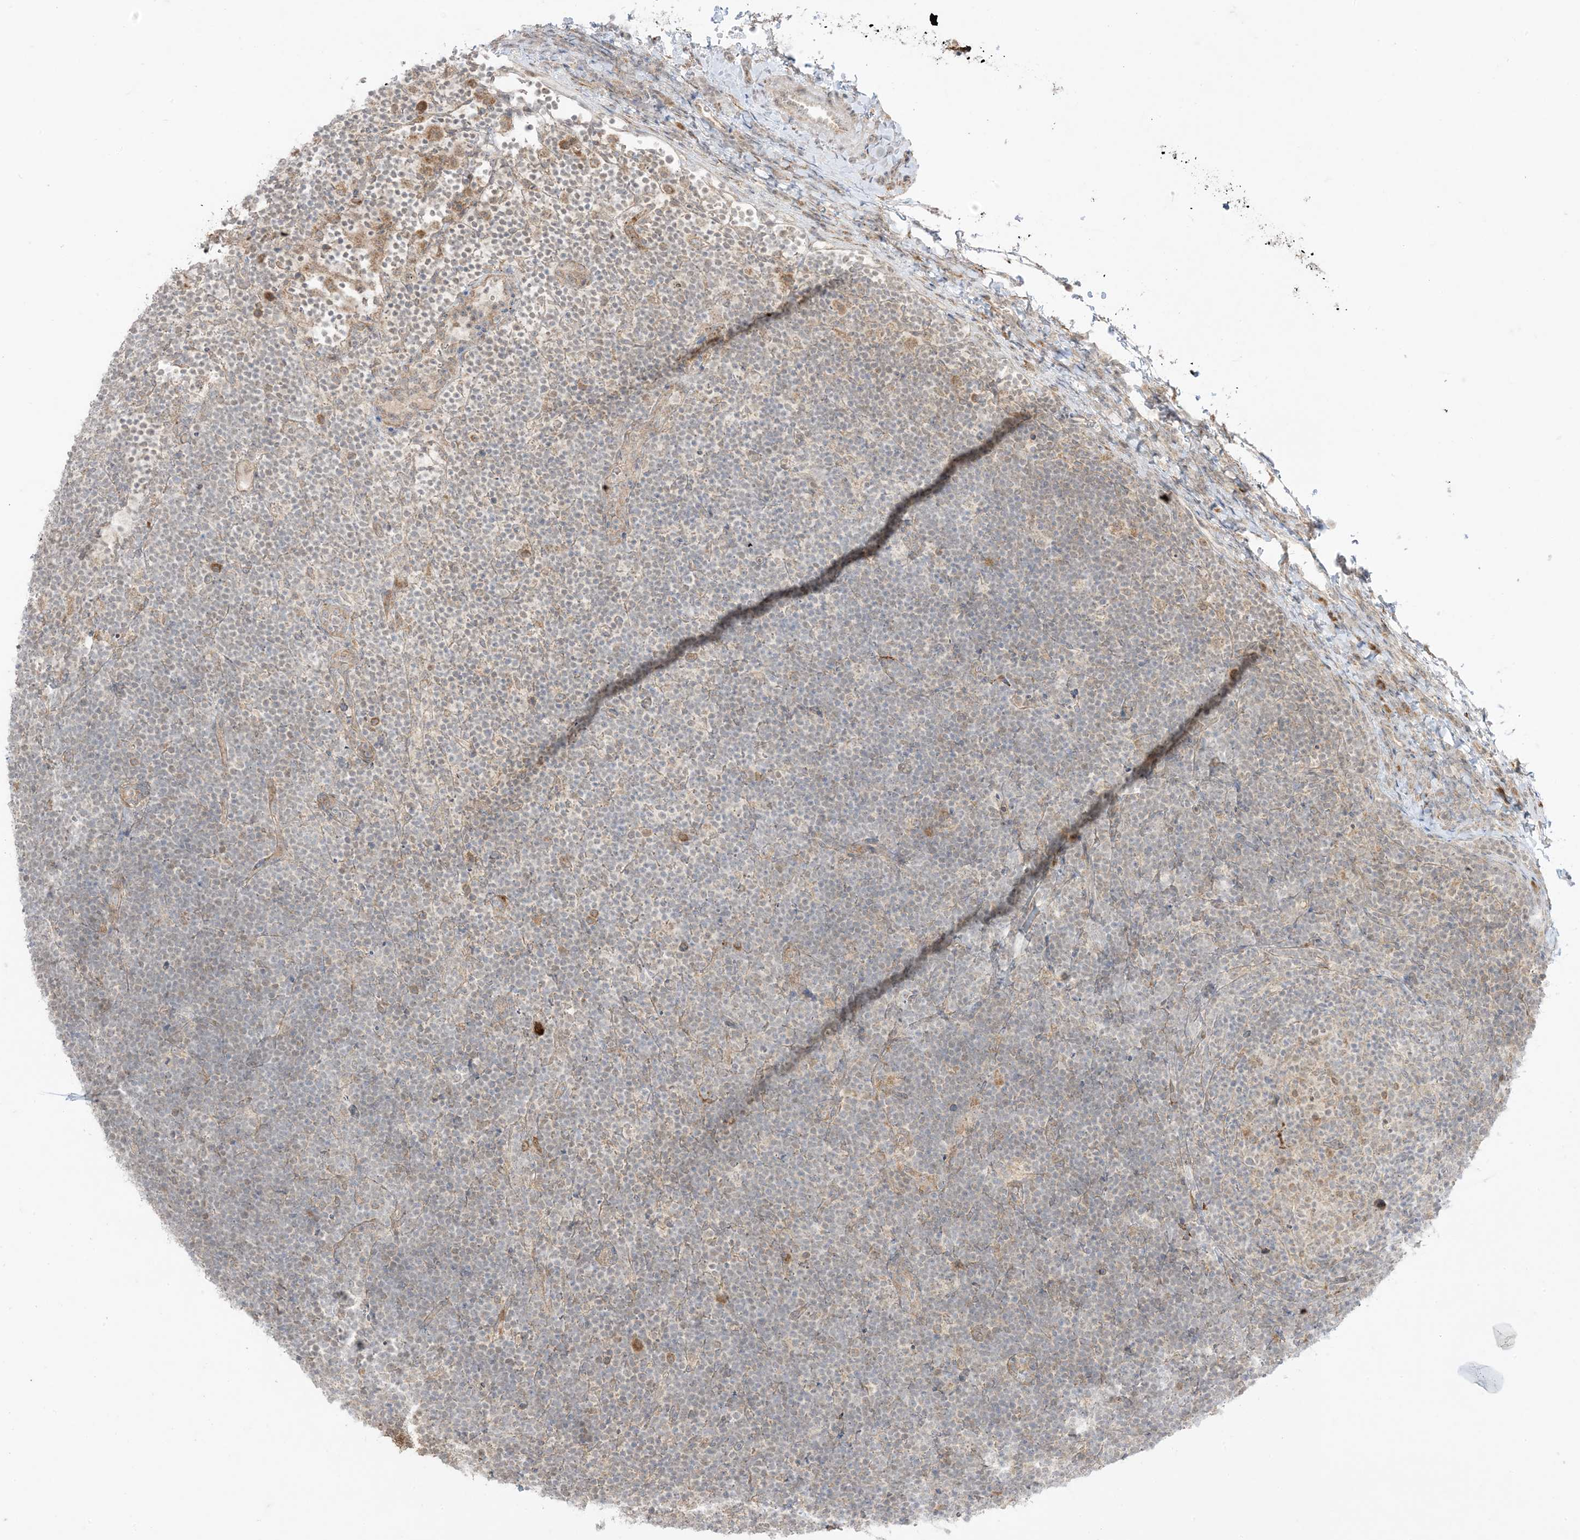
{"staining": {"intensity": "negative", "quantity": "none", "location": "none"}, "tissue": "lymphoma", "cell_type": "Tumor cells", "image_type": "cancer", "snomed": [{"axis": "morphology", "description": "Malignant lymphoma, non-Hodgkin's type, High grade"}, {"axis": "topography", "description": "Lymph node"}], "caption": "Tumor cells are negative for brown protein staining in malignant lymphoma, non-Hodgkin's type (high-grade).", "gene": "ODC1", "patient": {"sex": "male", "age": 13}}